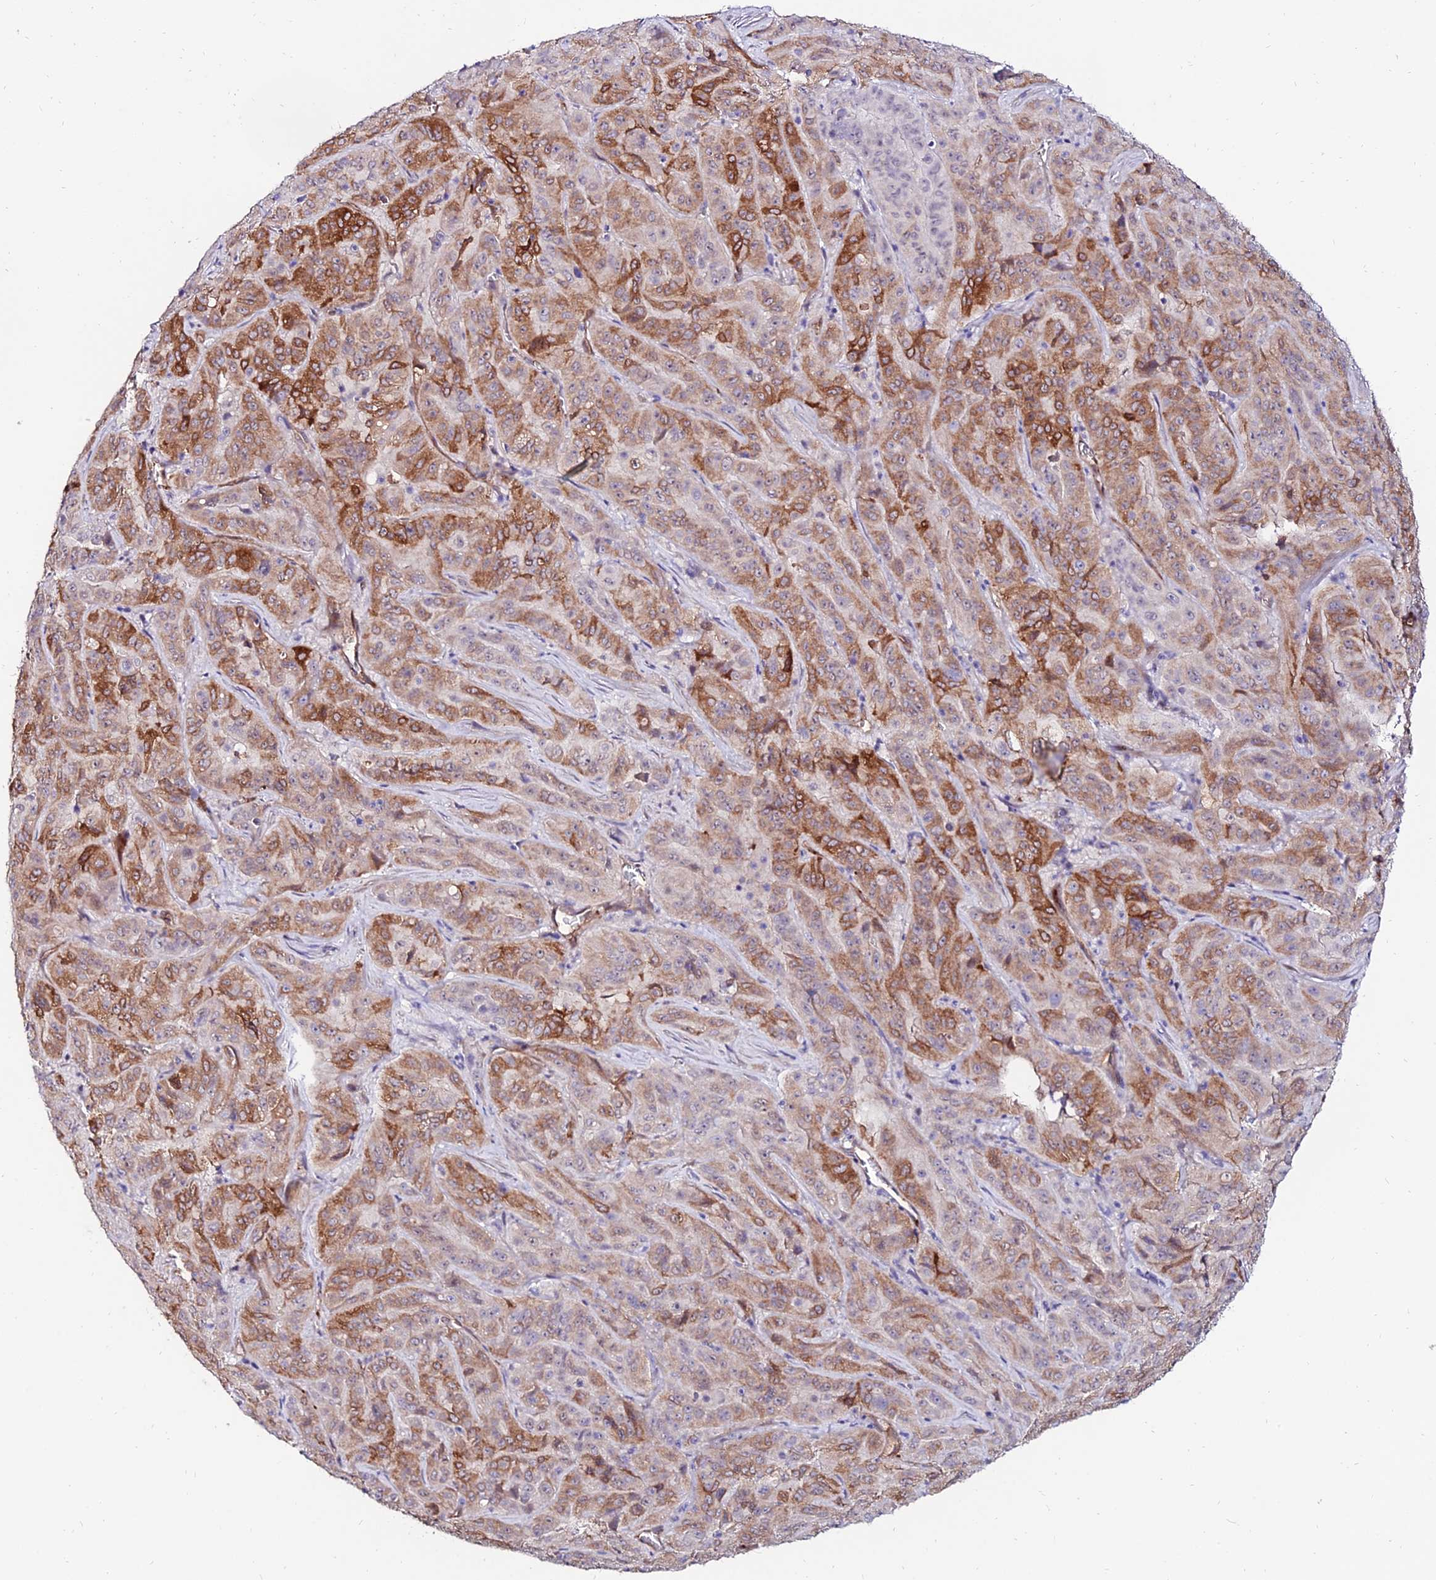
{"staining": {"intensity": "moderate", "quantity": "25%-75%", "location": "cytoplasmic/membranous"}, "tissue": "pancreatic cancer", "cell_type": "Tumor cells", "image_type": "cancer", "snomed": [{"axis": "morphology", "description": "Adenocarcinoma, NOS"}, {"axis": "topography", "description": "Pancreas"}], "caption": "Protein analysis of adenocarcinoma (pancreatic) tissue reveals moderate cytoplasmic/membranous staining in about 25%-75% of tumor cells. (Stains: DAB in brown, nuclei in blue, Microscopy: brightfield microscopy at high magnification).", "gene": "ALDH3B2", "patient": {"sex": "male", "age": 63}}